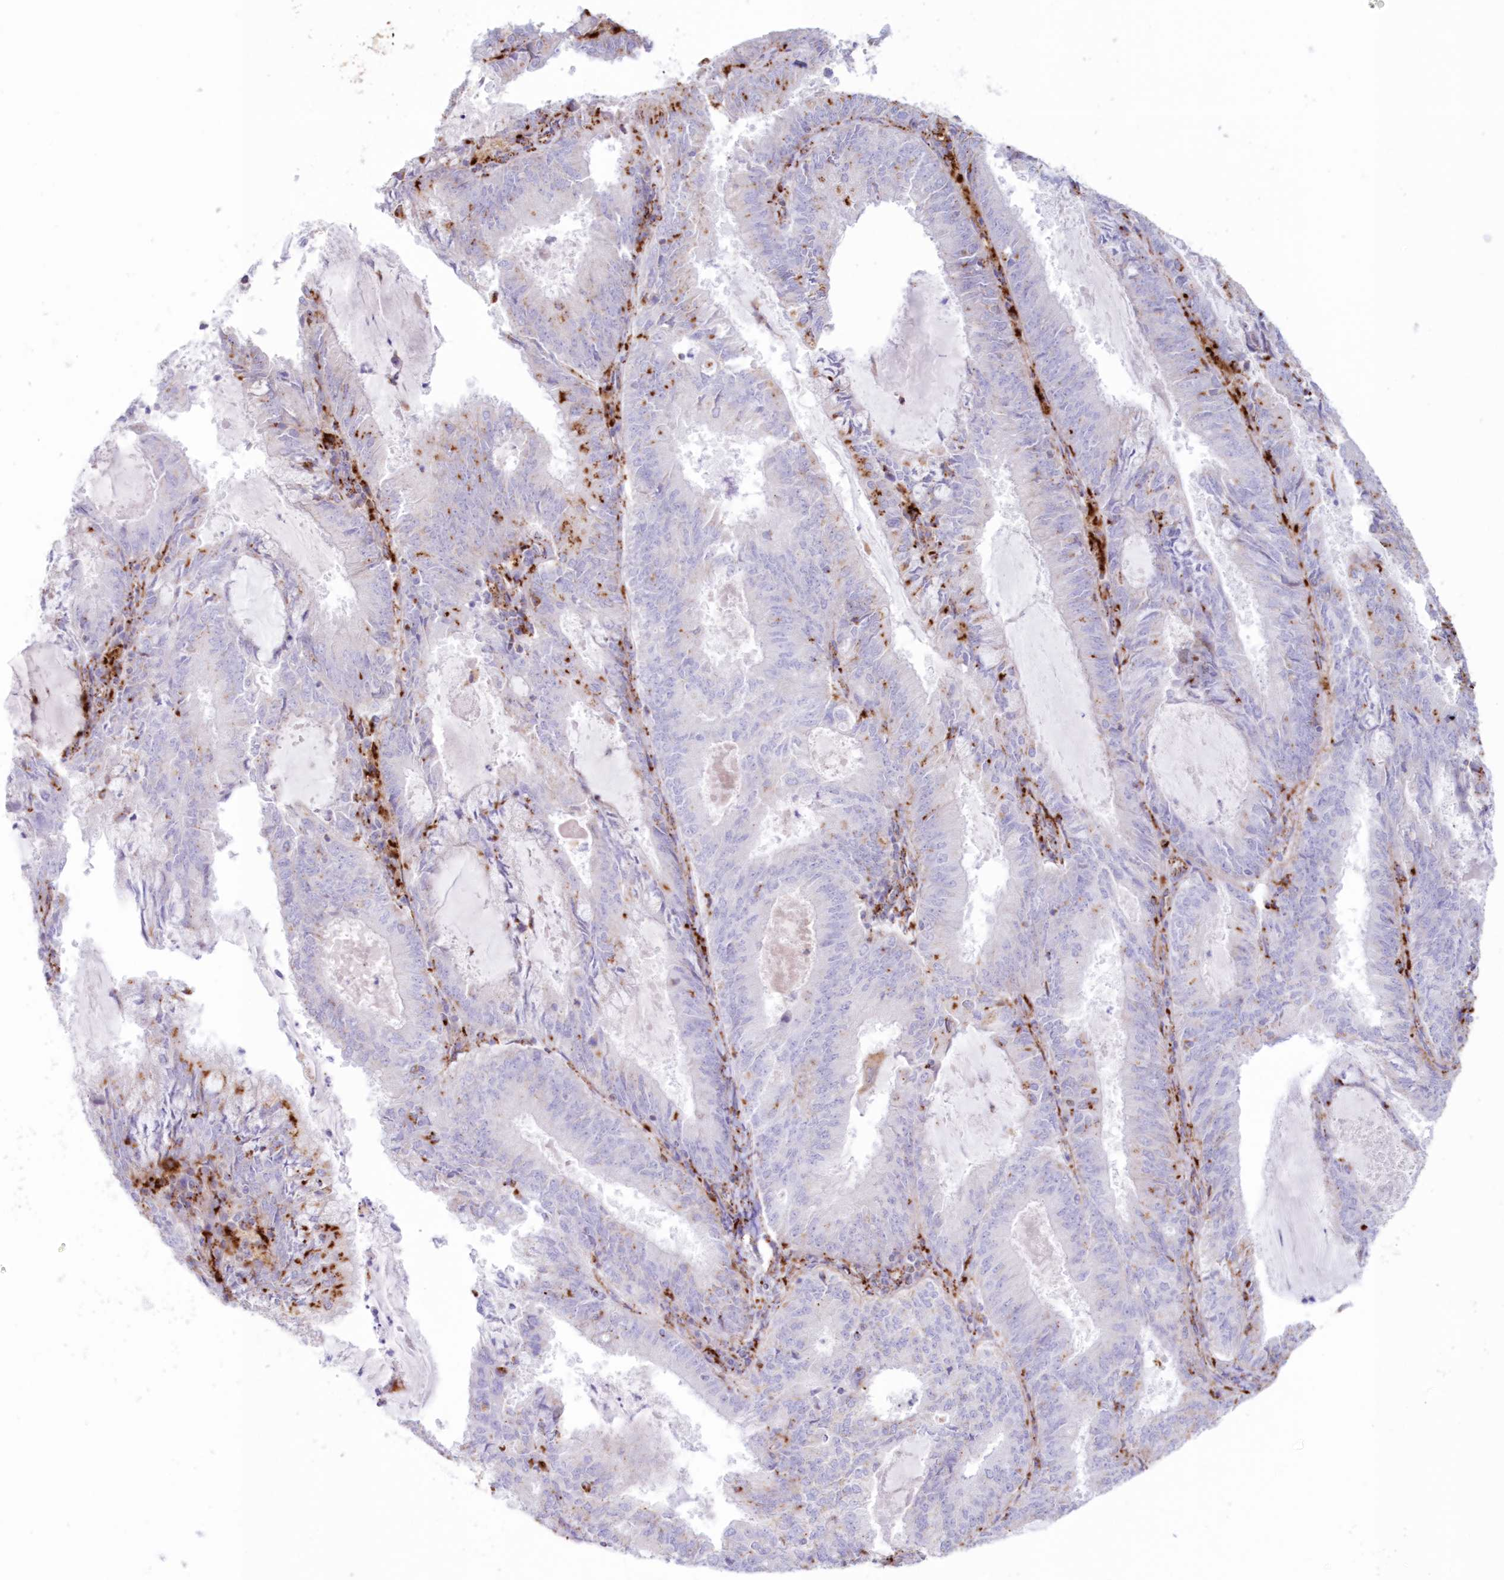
{"staining": {"intensity": "negative", "quantity": "none", "location": "none"}, "tissue": "endometrial cancer", "cell_type": "Tumor cells", "image_type": "cancer", "snomed": [{"axis": "morphology", "description": "Adenocarcinoma, NOS"}, {"axis": "topography", "description": "Endometrium"}], "caption": "Tumor cells show no significant protein staining in endometrial cancer (adenocarcinoma).", "gene": "TPP1", "patient": {"sex": "female", "age": 57}}